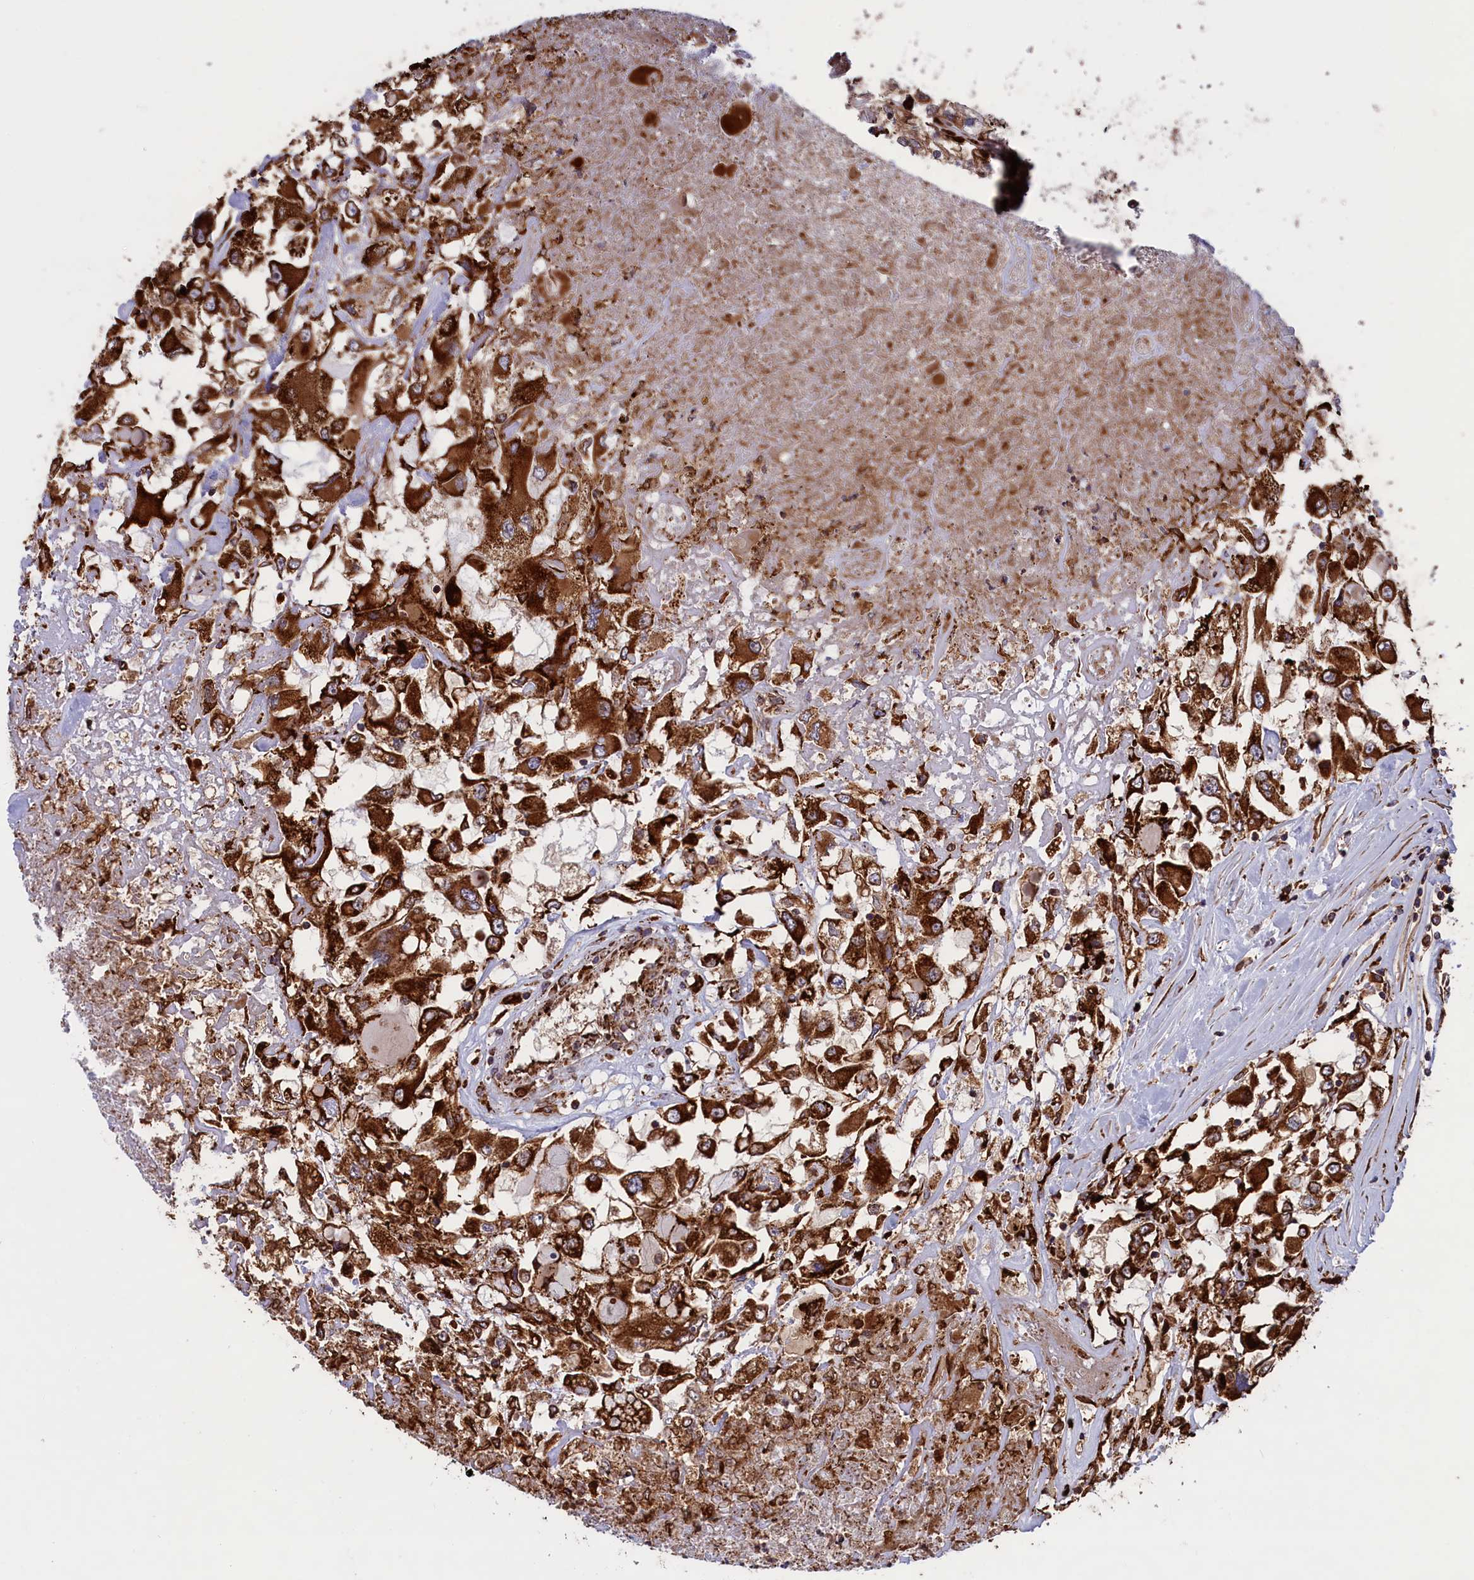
{"staining": {"intensity": "strong", "quantity": ">75%", "location": "cytoplasmic/membranous"}, "tissue": "renal cancer", "cell_type": "Tumor cells", "image_type": "cancer", "snomed": [{"axis": "morphology", "description": "Adenocarcinoma, NOS"}, {"axis": "topography", "description": "Kidney"}], "caption": "Human renal cancer stained with a protein marker exhibits strong staining in tumor cells.", "gene": "PLA2G4C", "patient": {"sex": "female", "age": 52}}